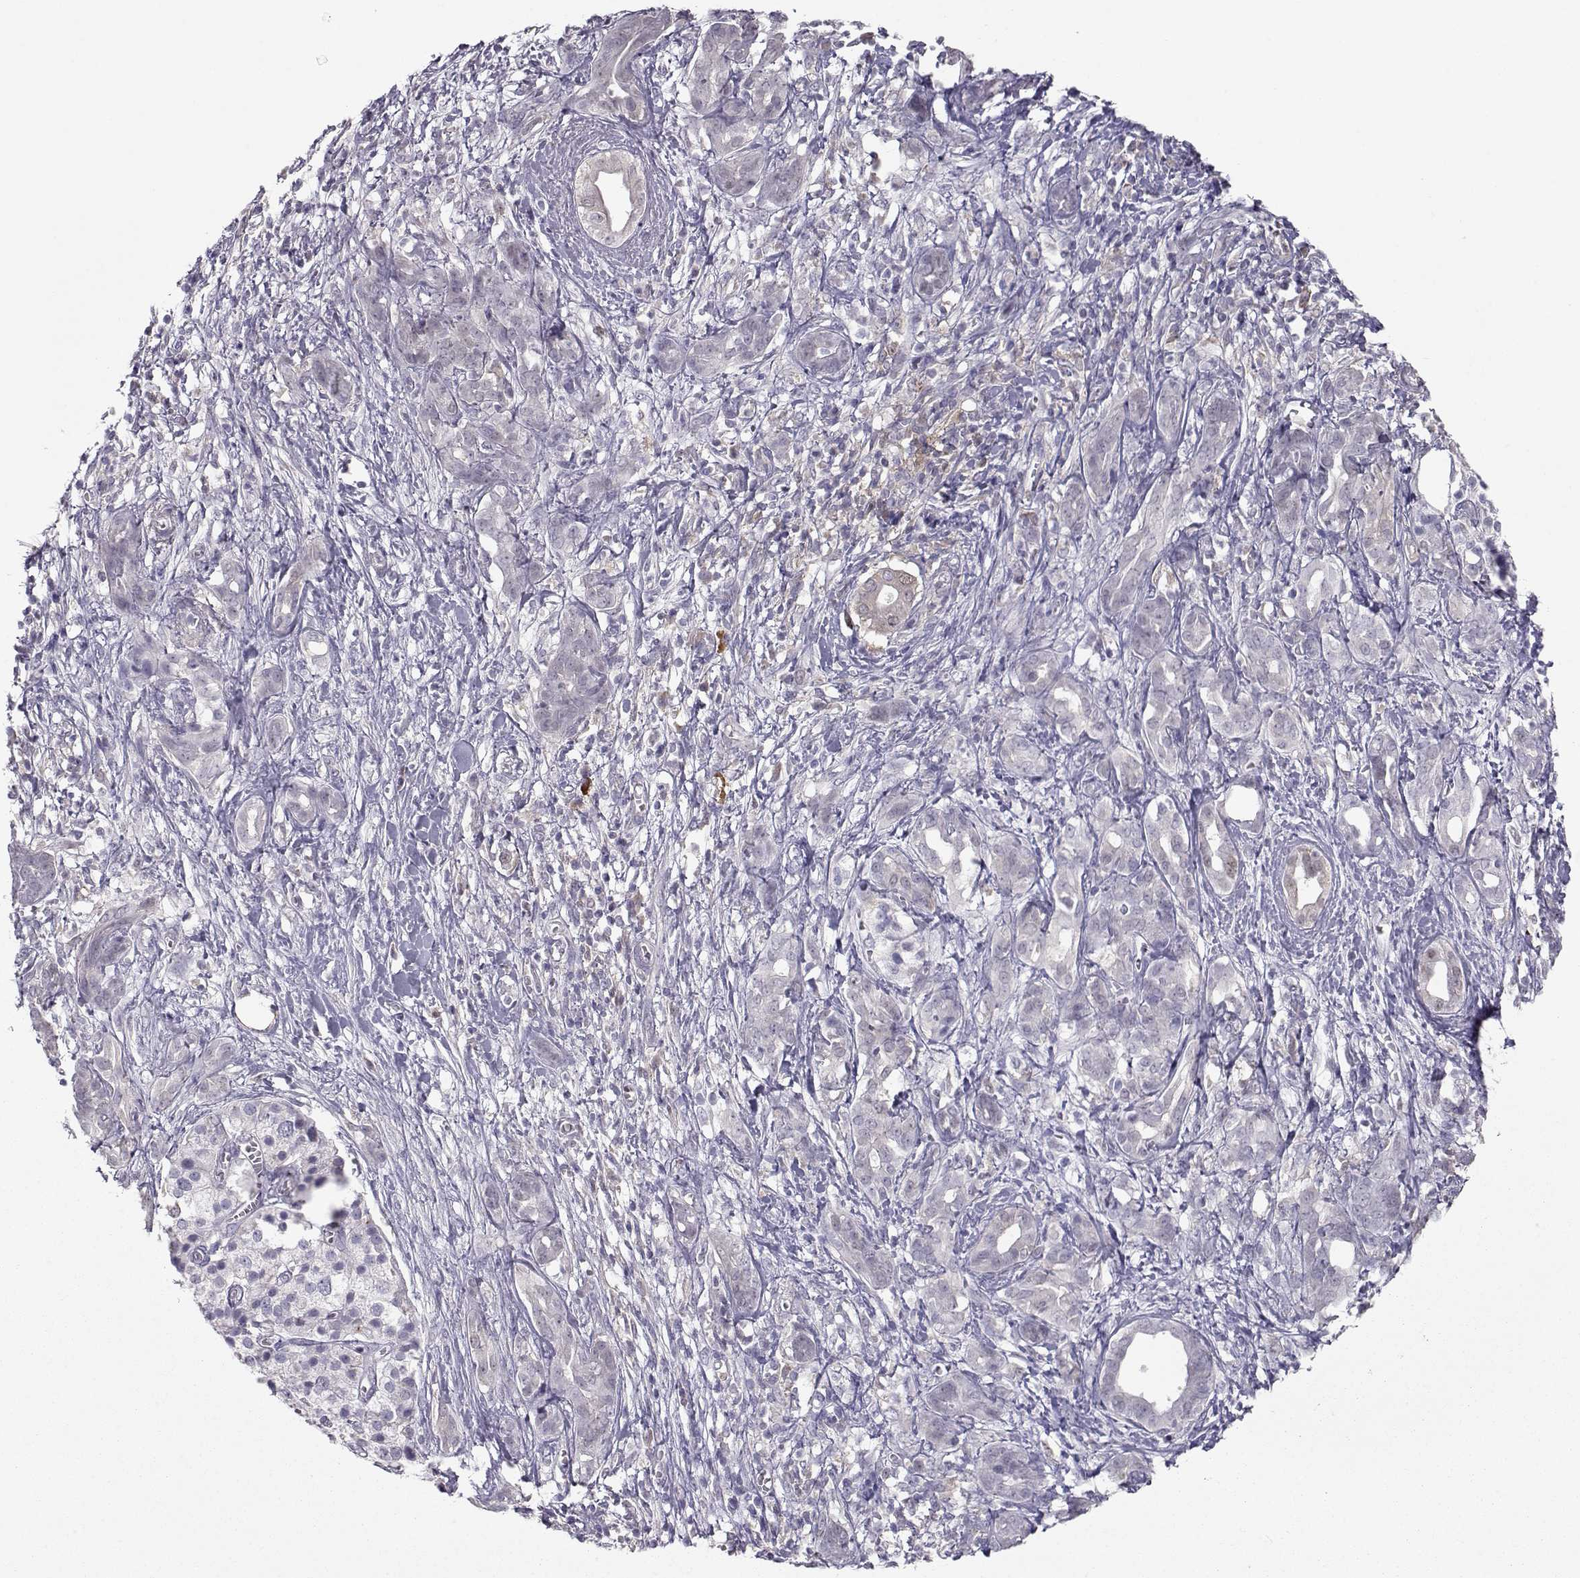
{"staining": {"intensity": "negative", "quantity": "none", "location": "none"}, "tissue": "pancreatic cancer", "cell_type": "Tumor cells", "image_type": "cancer", "snomed": [{"axis": "morphology", "description": "Adenocarcinoma, NOS"}, {"axis": "topography", "description": "Pancreas"}], "caption": "The micrograph displays no significant staining in tumor cells of pancreatic cancer (adenocarcinoma).", "gene": "NPVF", "patient": {"sex": "male", "age": 61}}